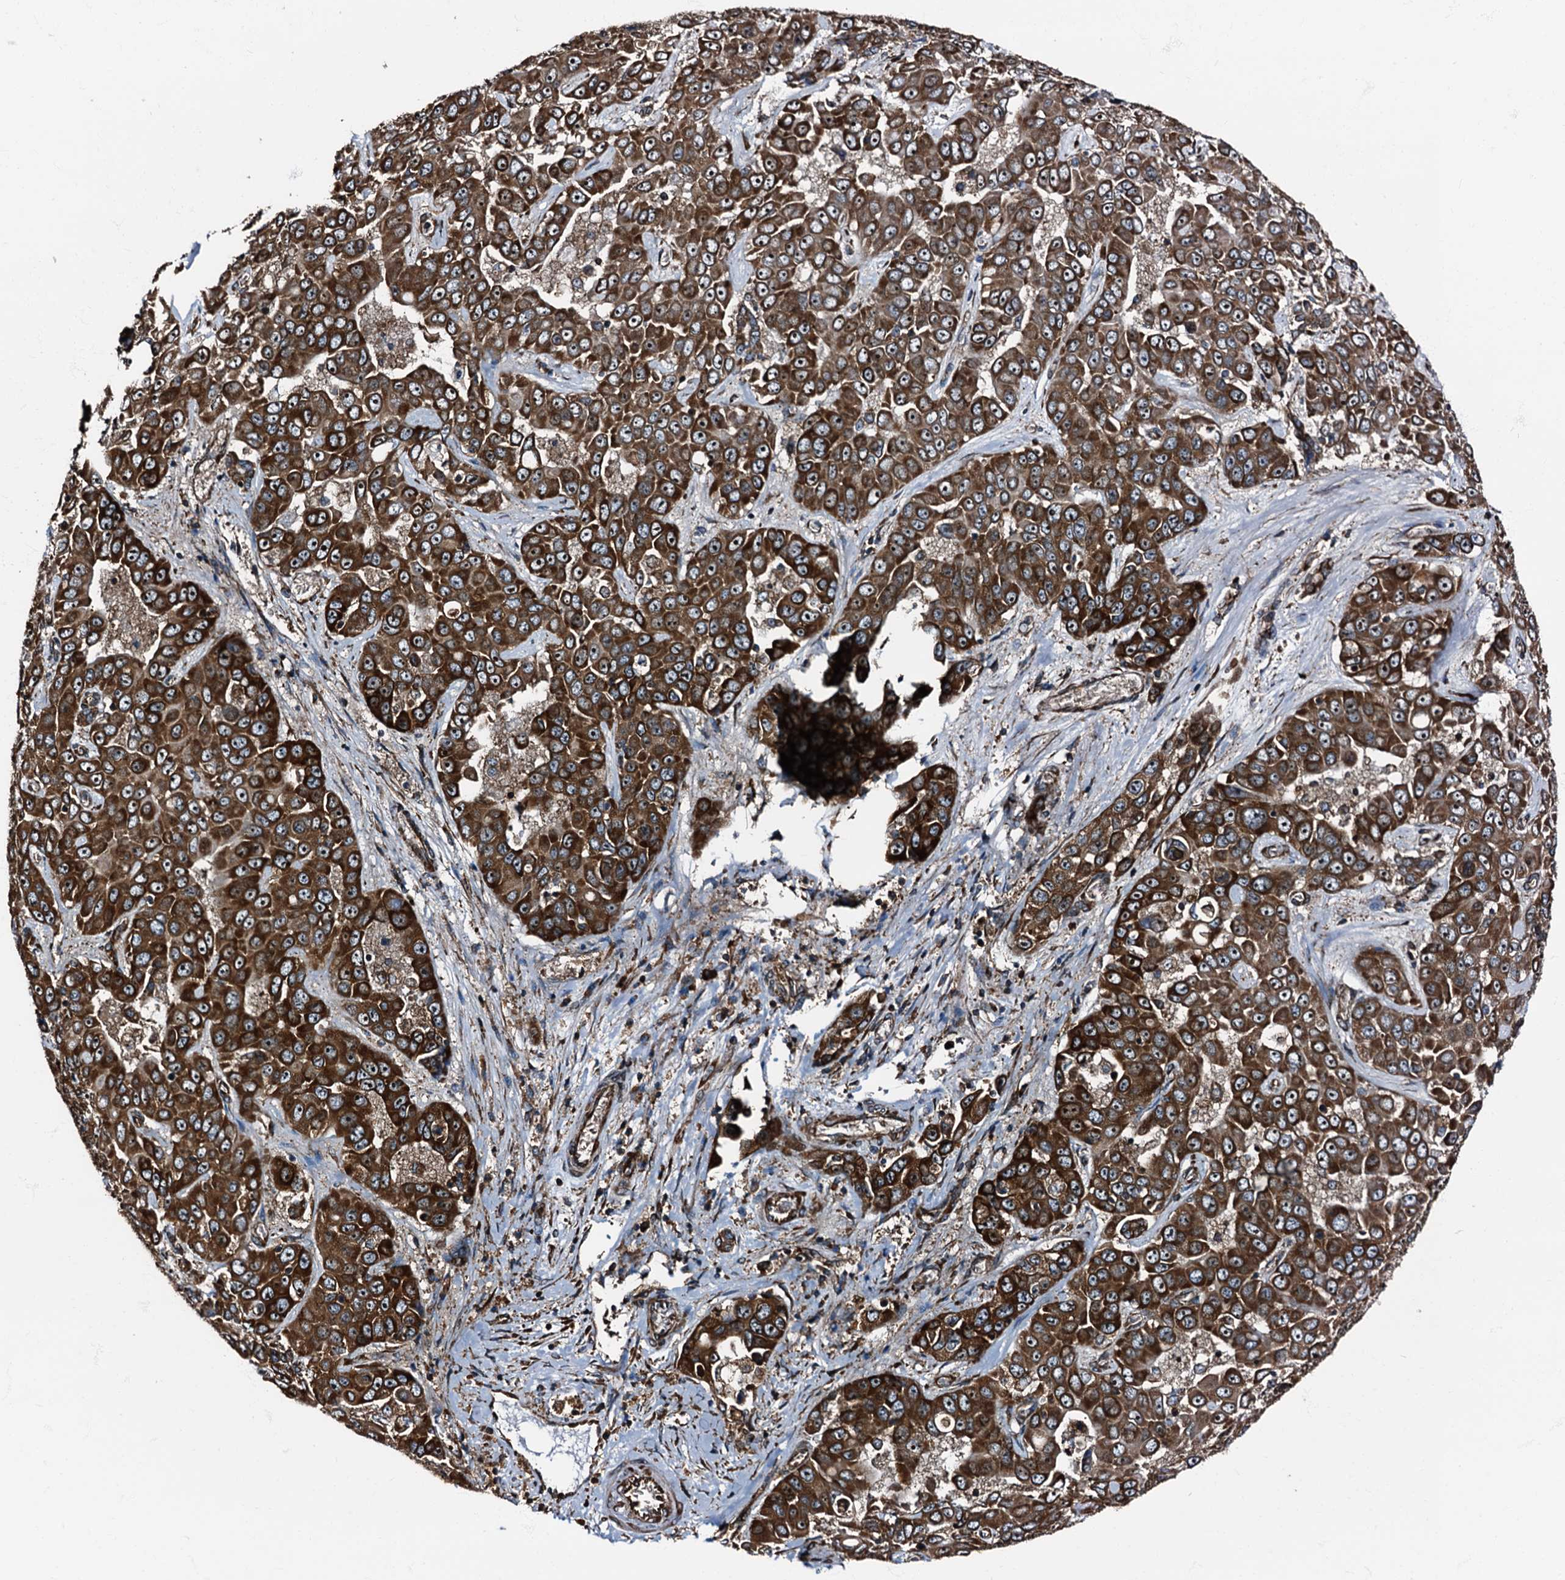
{"staining": {"intensity": "strong", "quantity": ">75%", "location": "cytoplasmic/membranous"}, "tissue": "liver cancer", "cell_type": "Tumor cells", "image_type": "cancer", "snomed": [{"axis": "morphology", "description": "Cholangiocarcinoma"}, {"axis": "topography", "description": "Liver"}], "caption": "Immunohistochemical staining of liver cancer (cholangiocarcinoma) exhibits strong cytoplasmic/membranous protein staining in about >75% of tumor cells.", "gene": "ATP2C1", "patient": {"sex": "female", "age": 52}}